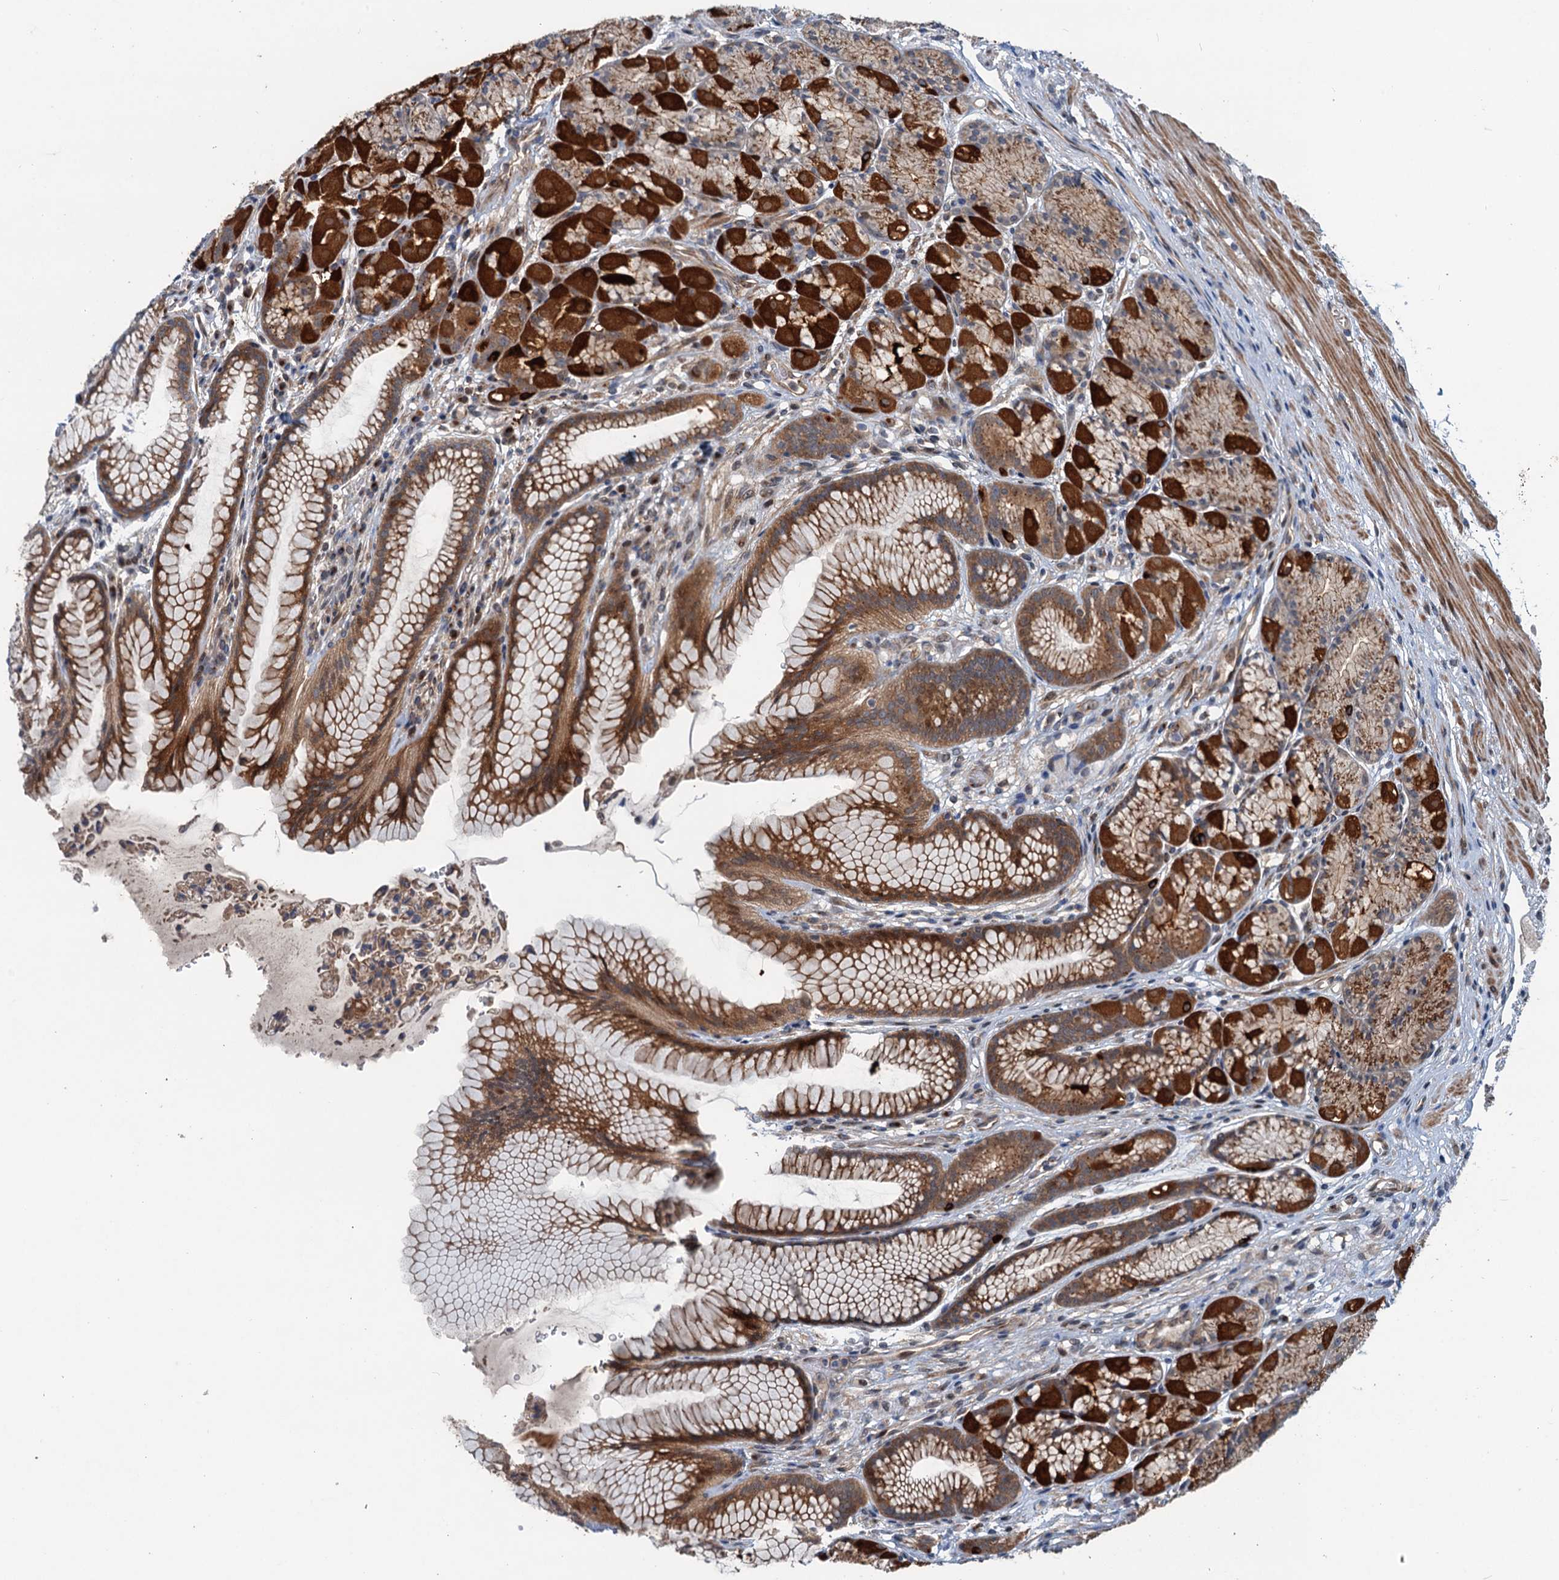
{"staining": {"intensity": "strong", "quantity": "25%-75%", "location": "cytoplasmic/membranous"}, "tissue": "stomach", "cell_type": "Glandular cells", "image_type": "normal", "snomed": [{"axis": "morphology", "description": "Normal tissue, NOS"}, {"axis": "topography", "description": "Stomach"}], "caption": "This is an image of immunohistochemistry staining of unremarkable stomach, which shows strong staining in the cytoplasmic/membranous of glandular cells.", "gene": "DYNC2I2", "patient": {"sex": "male", "age": 63}}